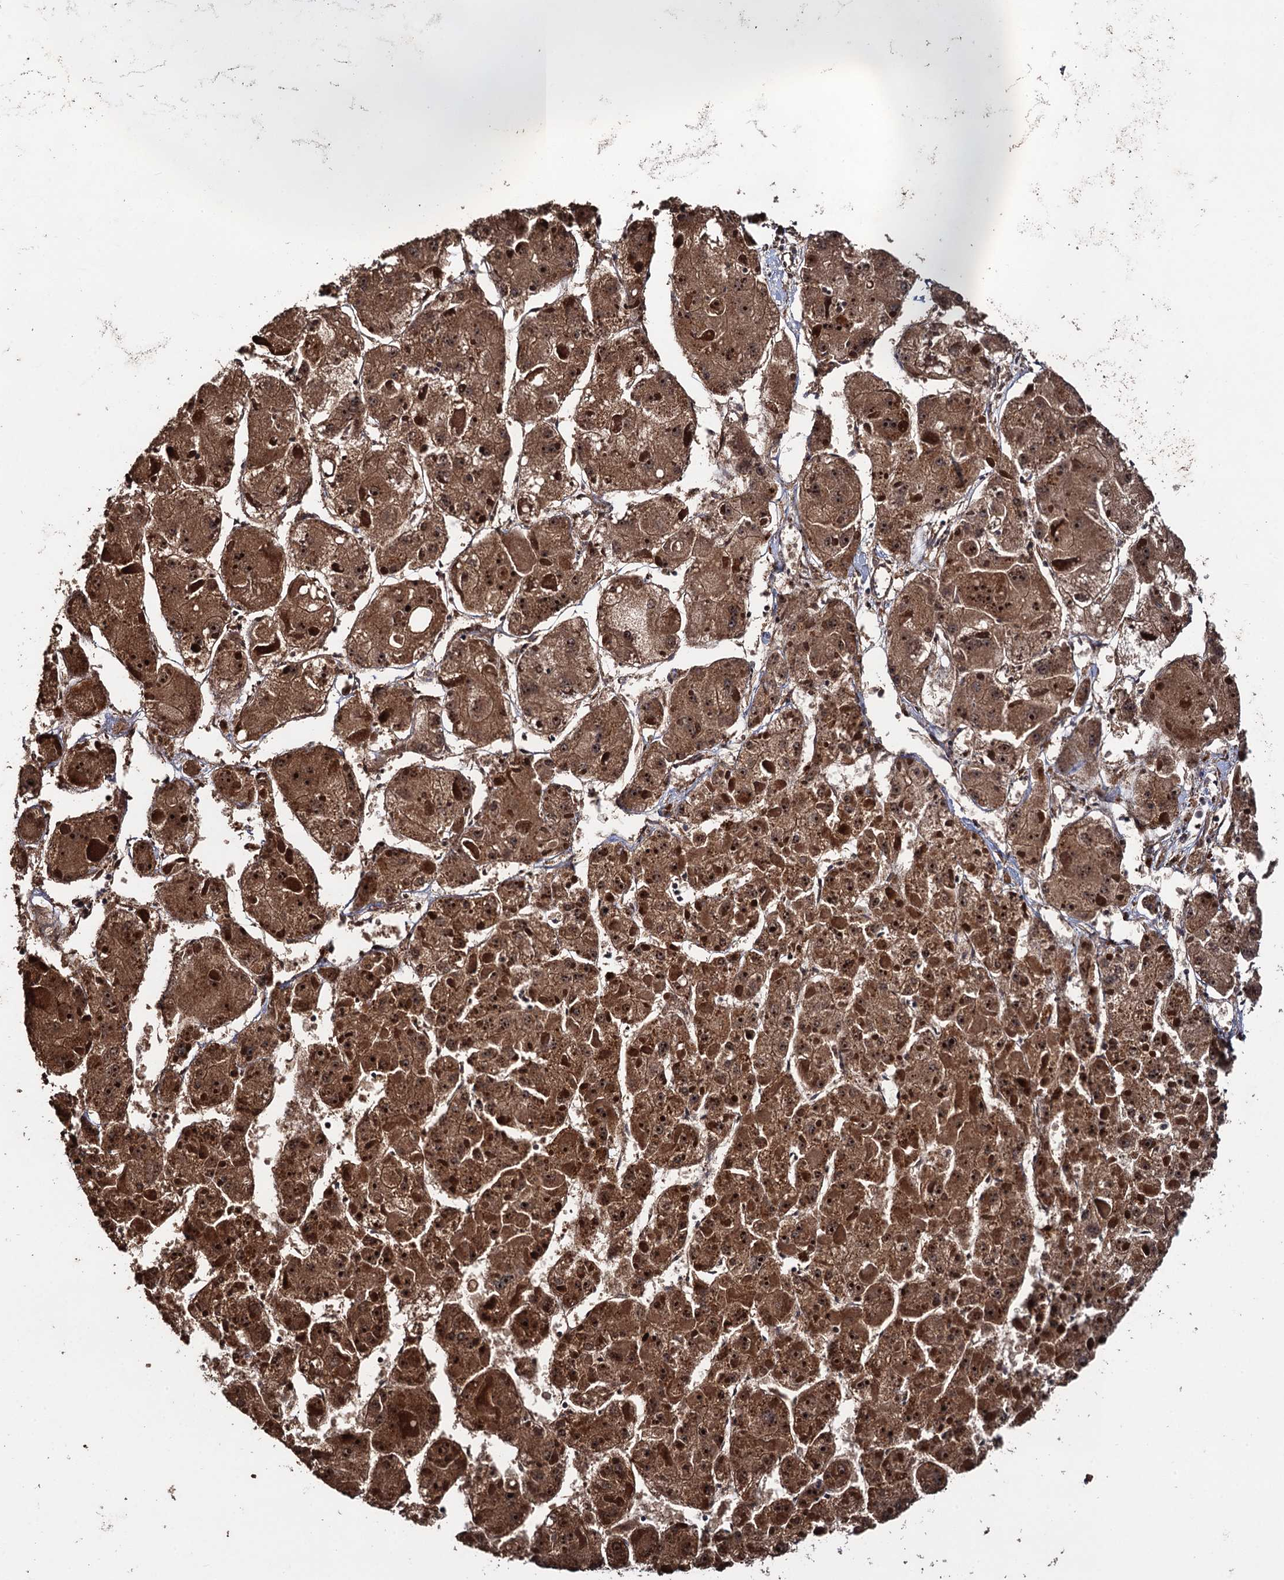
{"staining": {"intensity": "moderate", "quantity": ">75%", "location": "cytoplasmic/membranous,nuclear"}, "tissue": "liver cancer", "cell_type": "Tumor cells", "image_type": "cancer", "snomed": [{"axis": "morphology", "description": "Carcinoma, Hepatocellular, NOS"}, {"axis": "topography", "description": "Liver"}], "caption": "Tumor cells reveal medium levels of moderate cytoplasmic/membranous and nuclear staining in about >75% of cells in liver cancer.", "gene": "LRRC63", "patient": {"sex": "female", "age": 73}}